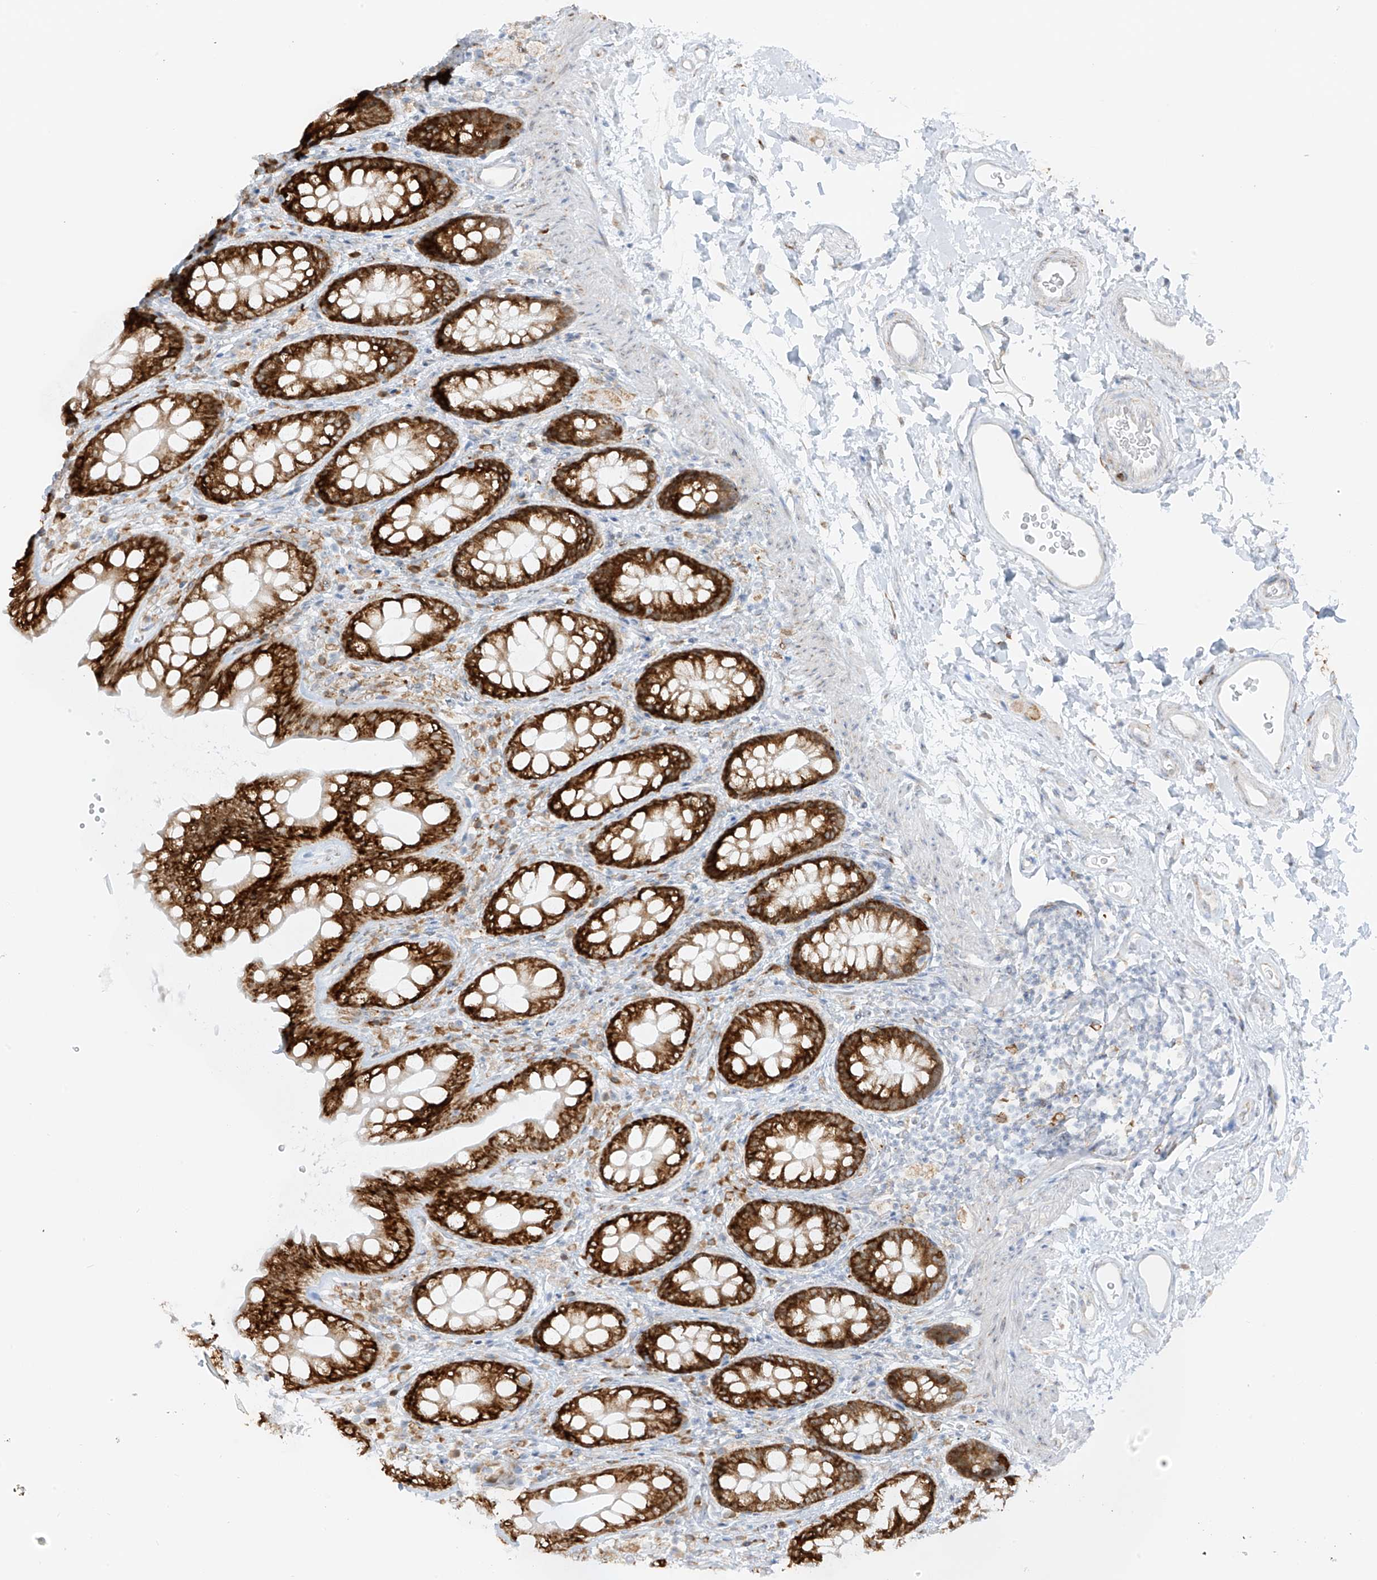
{"staining": {"intensity": "strong", "quantity": ">75%", "location": "cytoplasmic/membranous"}, "tissue": "rectum", "cell_type": "Glandular cells", "image_type": "normal", "snomed": [{"axis": "morphology", "description": "Normal tissue, NOS"}, {"axis": "topography", "description": "Rectum"}], "caption": "Glandular cells demonstrate strong cytoplasmic/membranous expression in approximately >75% of cells in normal rectum. (Stains: DAB (3,3'-diaminobenzidine) in brown, nuclei in blue, Microscopy: brightfield microscopy at high magnification).", "gene": "LRRC59", "patient": {"sex": "female", "age": 65}}